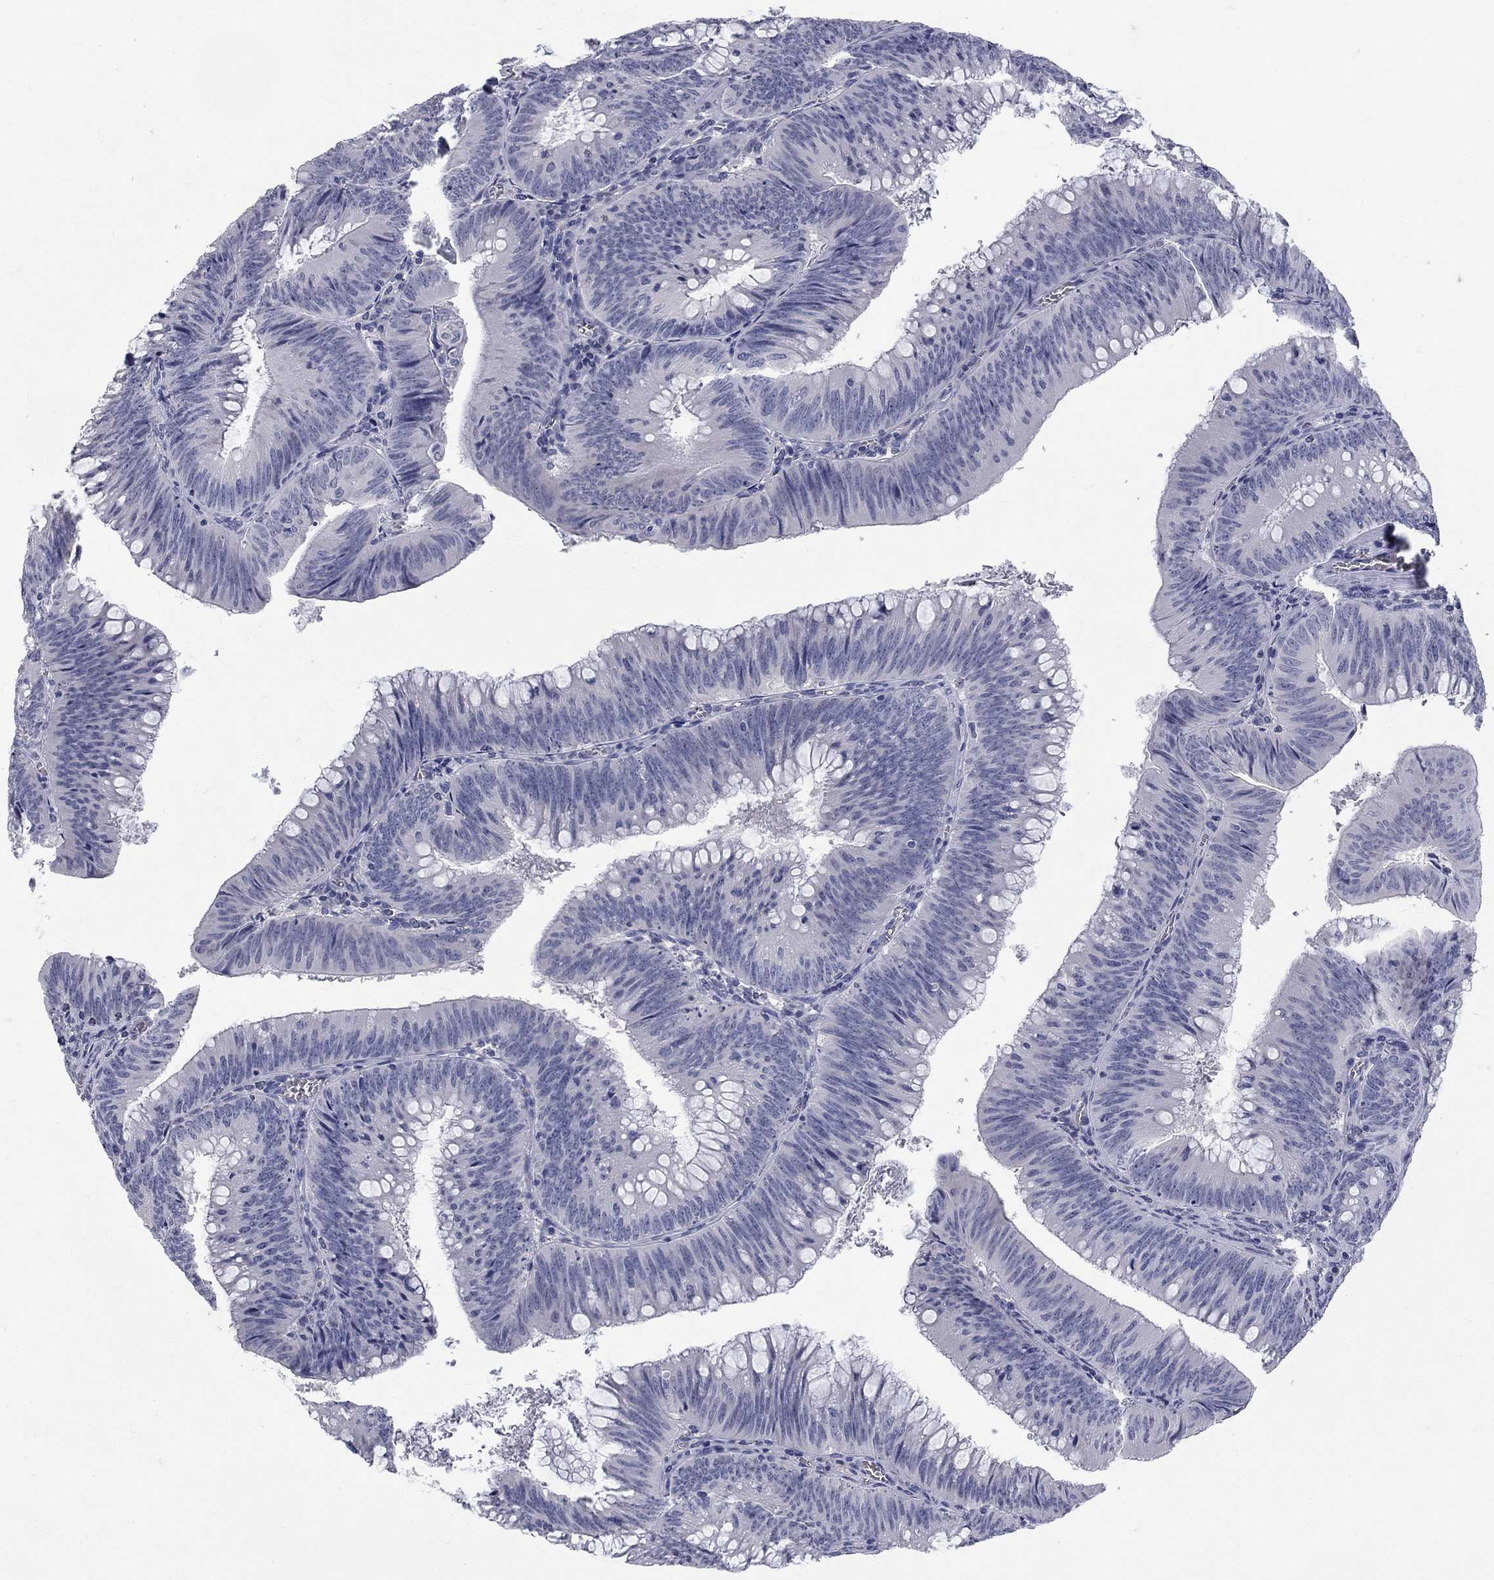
{"staining": {"intensity": "negative", "quantity": "none", "location": "none"}, "tissue": "colorectal cancer", "cell_type": "Tumor cells", "image_type": "cancer", "snomed": [{"axis": "morphology", "description": "Adenocarcinoma, NOS"}, {"axis": "topography", "description": "Rectum"}], "caption": "Immunohistochemistry image of neoplastic tissue: colorectal cancer (adenocarcinoma) stained with DAB (3,3'-diaminobenzidine) shows no significant protein positivity in tumor cells. (DAB immunohistochemistry, high magnification).", "gene": "ELAVL4", "patient": {"sex": "female", "age": 72}}